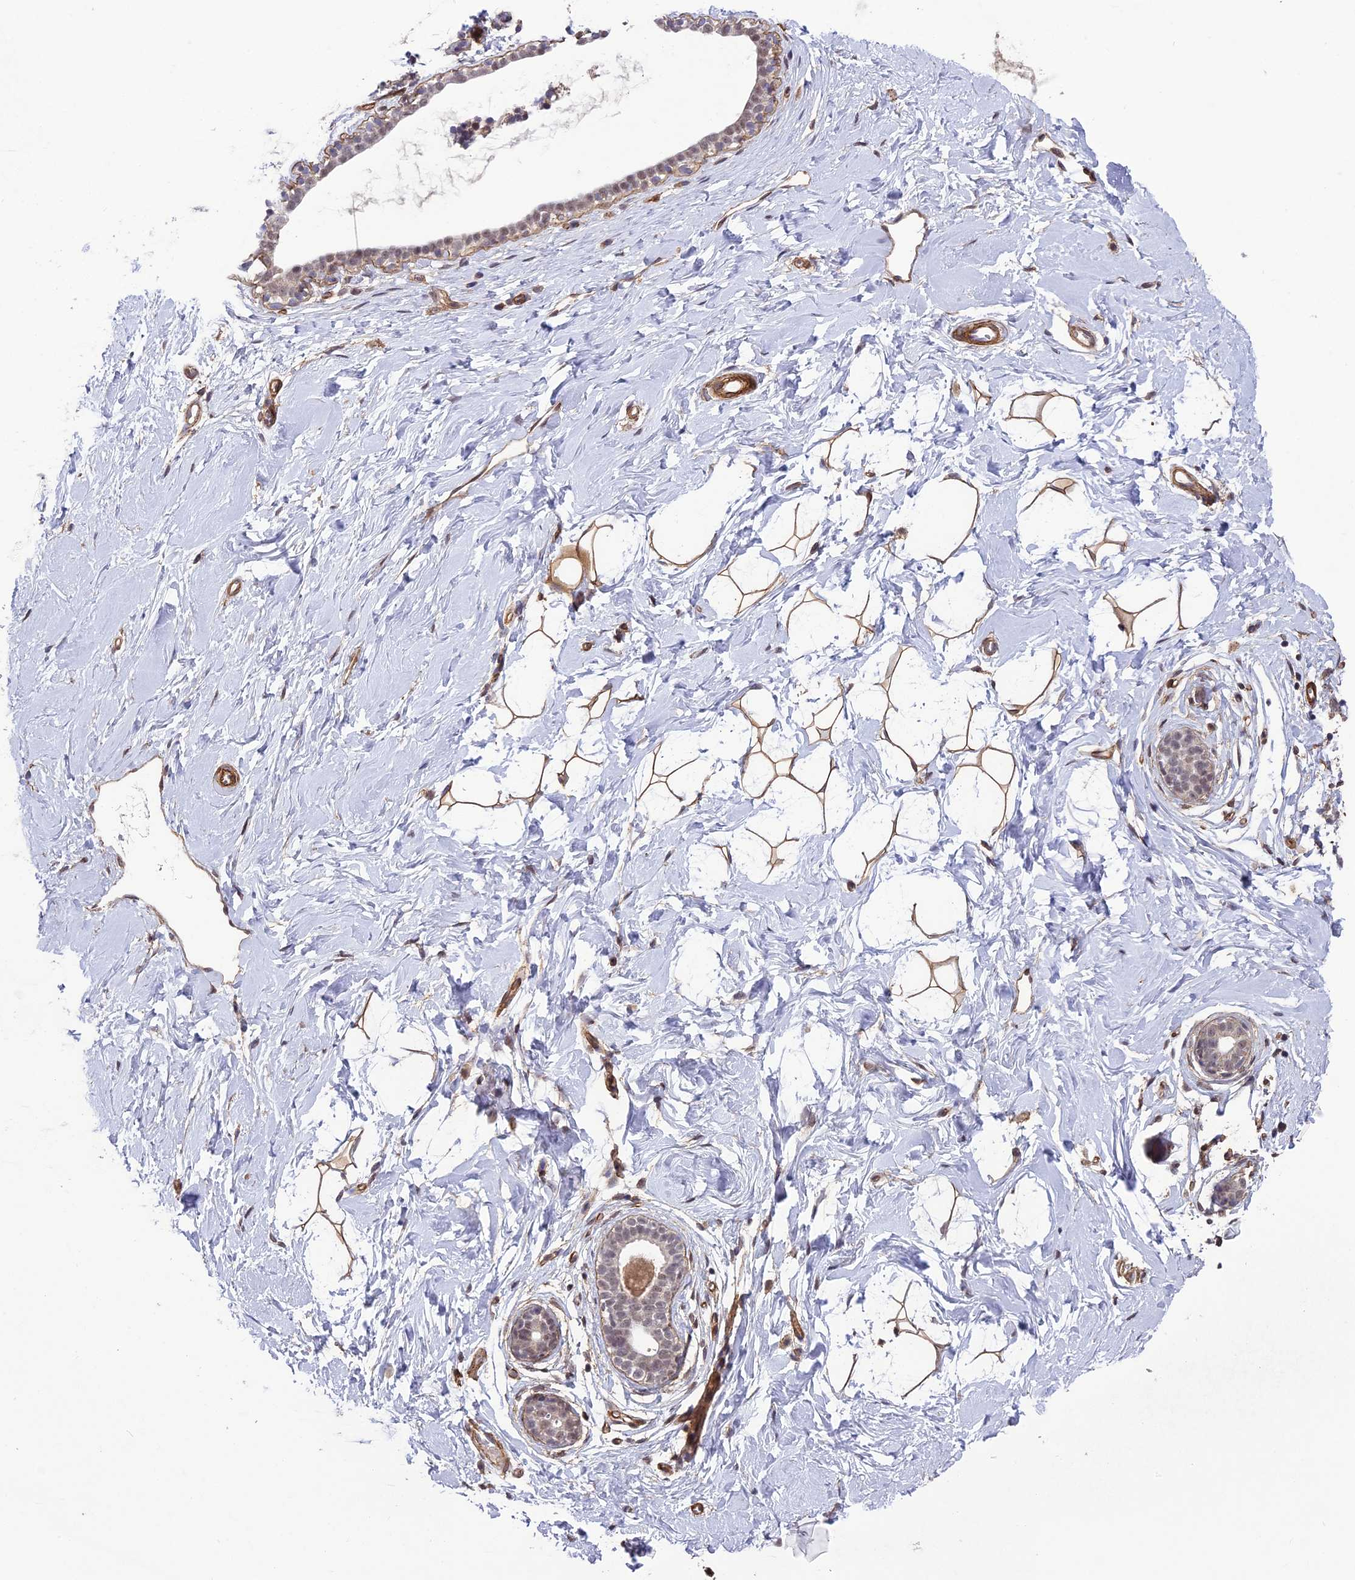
{"staining": {"intensity": "moderate", "quantity": ">75%", "location": "cytoplasmic/membranous"}, "tissue": "breast", "cell_type": "Adipocytes", "image_type": "normal", "snomed": [{"axis": "morphology", "description": "Normal tissue, NOS"}, {"axis": "morphology", "description": "Adenoma, NOS"}, {"axis": "topography", "description": "Breast"}], "caption": "Human breast stained for a protein (brown) displays moderate cytoplasmic/membranous positive expression in approximately >75% of adipocytes.", "gene": "TNS1", "patient": {"sex": "female", "age": 23}}